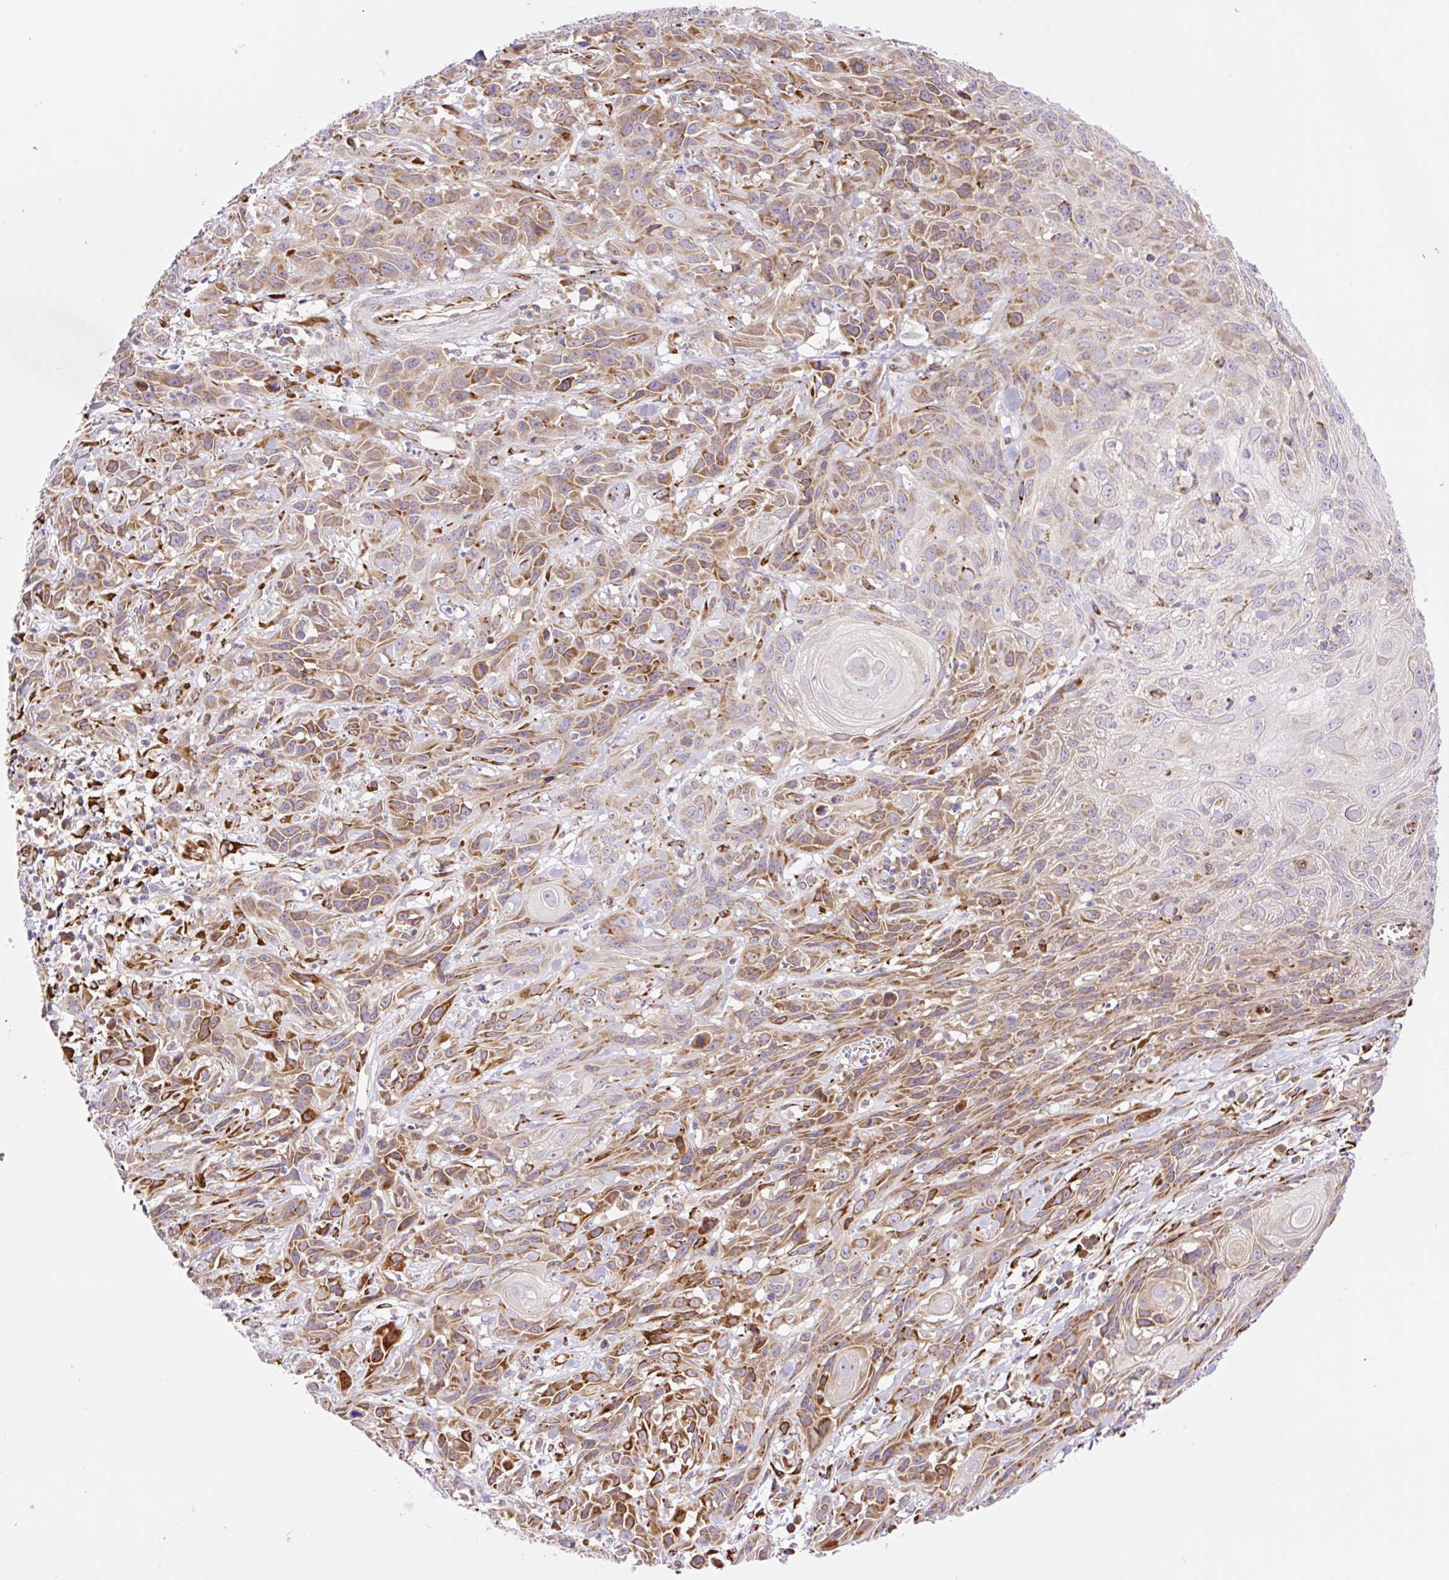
{"staining": {"intensity": "moderate", "quantity": ">75%", "location": "cytoplasmic/membranous"}, "tissue": "skin cancer", "cell_type": "Tumor cells", "image_type": "cancer", "snomed": [{"axis": "morphology", "description": "Squamous cell carcinoma, NOS"}, {"axis": "topography", "description": "Skin"}, {"axis": "topography", "description": "Vulva"}], "caption": "This image displays squamous cell carcinoma (skin) stained with immunohistochemistry (IHC) to label a protein in brown. The cytoplasmic/membranous of tumor cells show moderate positivity for the protein. Nuclei are counter-stained blue.", "gene": "RAB30", "patient": {"sex": "female", "age": 83}}